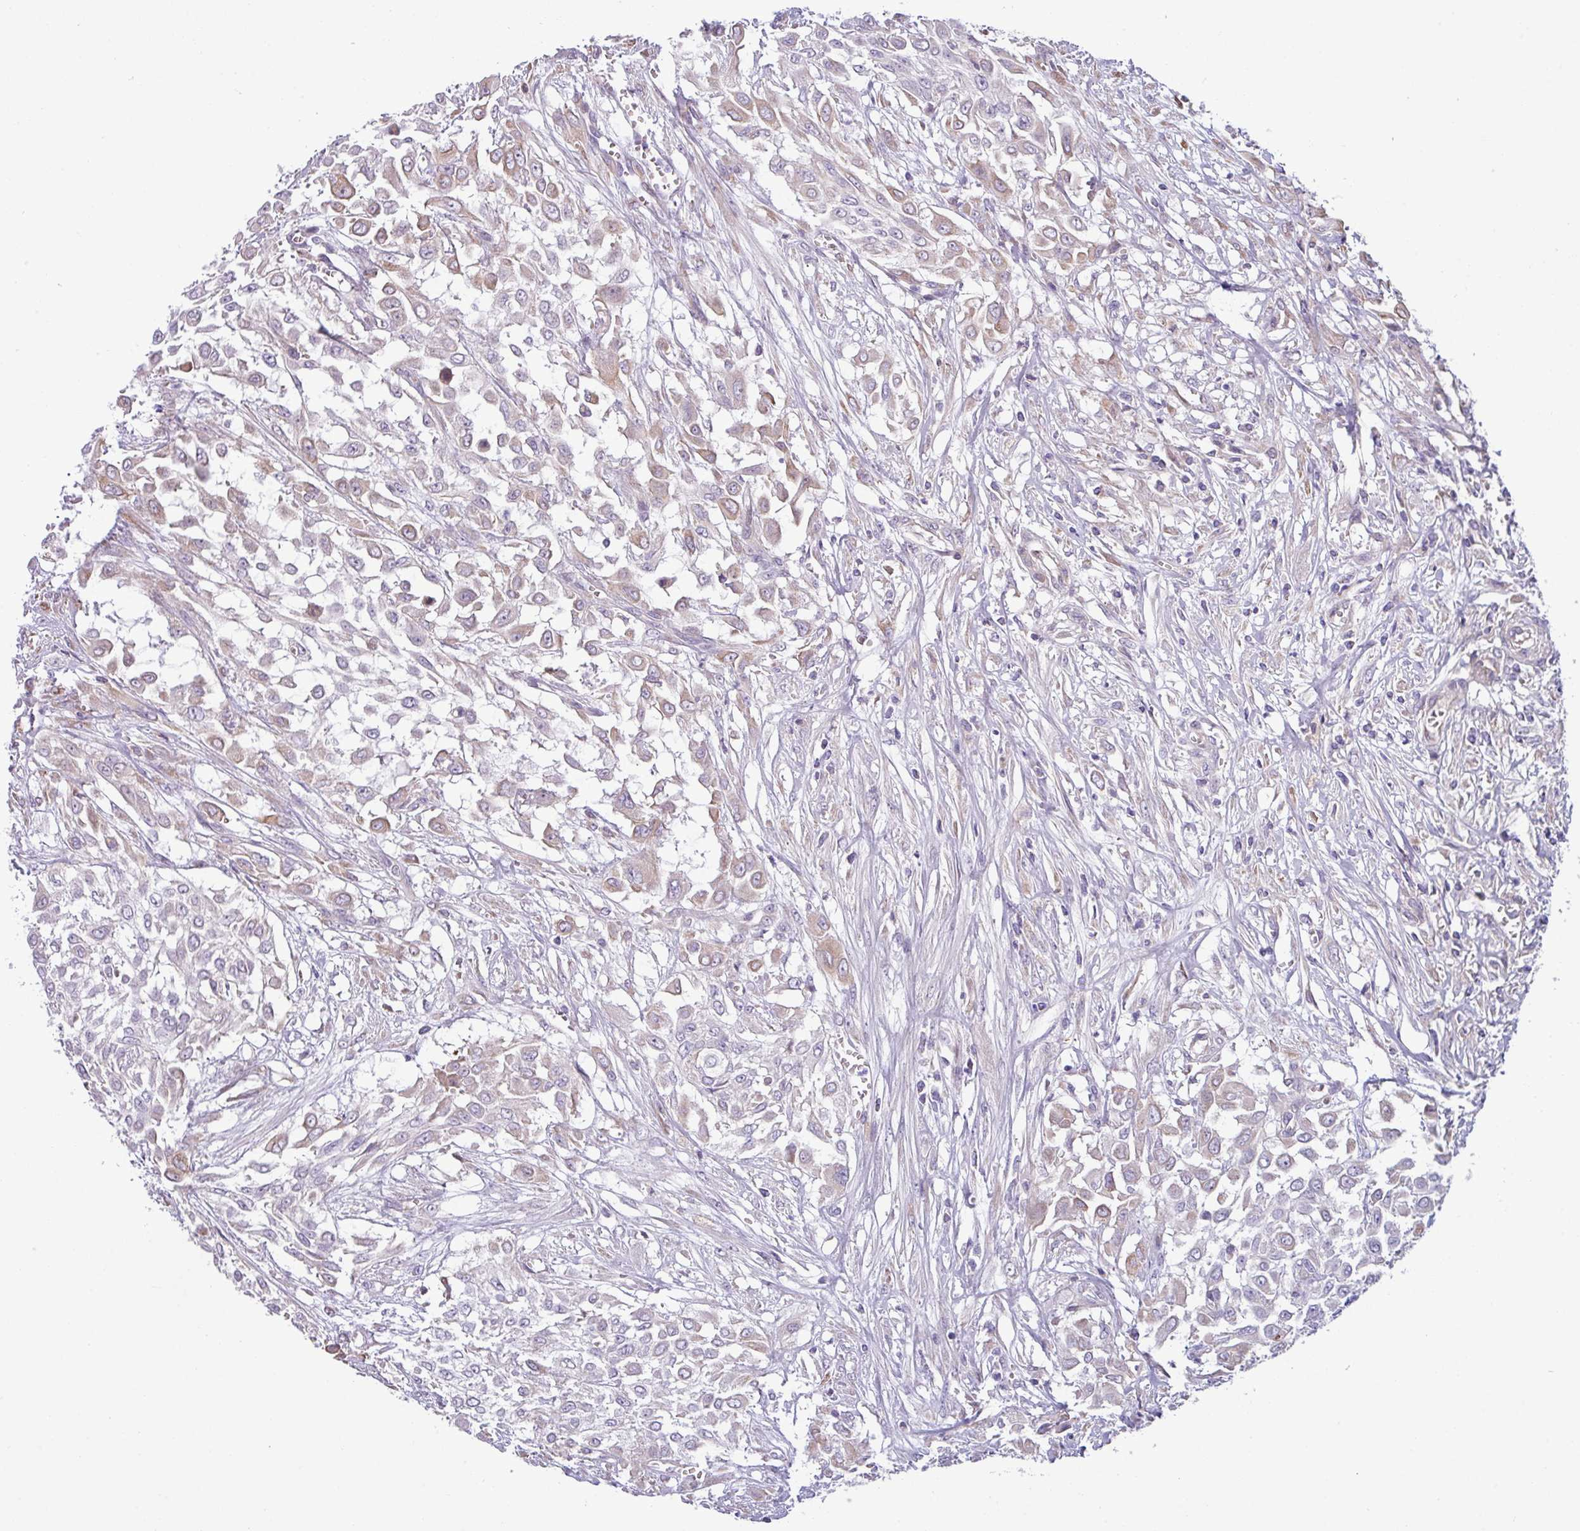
{"staining": {"intensity": "negative", "quantity": "none", "location": "none"}, "tissue": "urothelial cancer", "cell_type": "Tumor cells", "image_type": "cancer", "snomed": [{"axis": "morphology", "description": "Urothelial carcinoma, High grade"}, {"axis": "topography", "description": "Urinary bladder"}], "caption": "Immunohistochemistry micrograph of human urothelial carcinoma (high-grade) stained for a protein (brown), which demonstrates no staining in tumor cells.", "gene": "IRGC", "patient": {"sex": "male", "age": 57}}